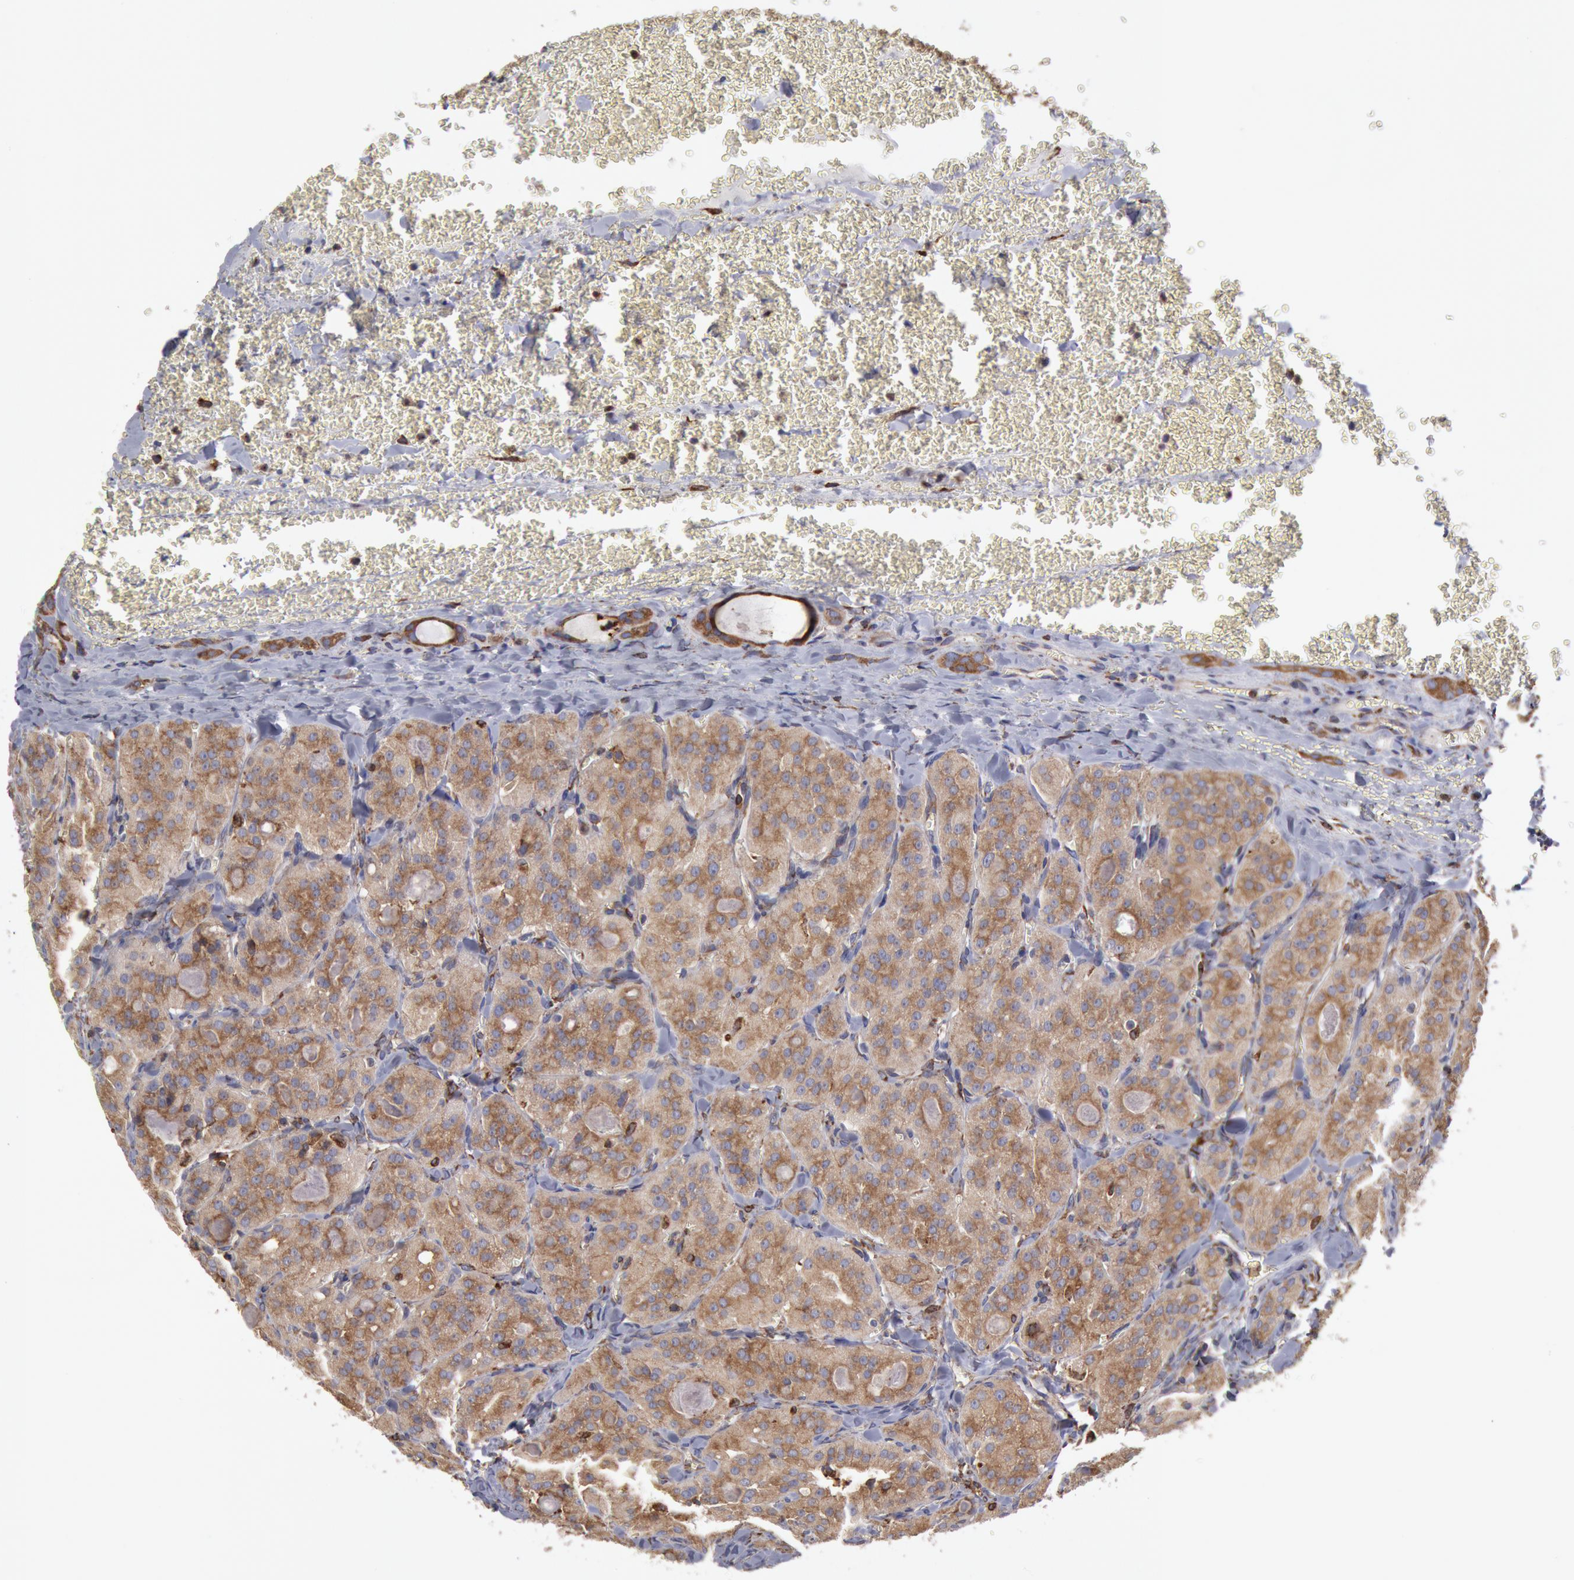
{"staining": {"intensity": "moderate", "quantity": "25%-75%", "location": "cytoplasmic/membranous"}, "tissue": "thyroid cancer", "cell_type": "Tumor cells", "image_type": "cancer", "snomed": [{"axis": "morphology", "description": "Carcinoma, NOS"}, {"axis": "topography", "description": "Thyroid gland"}], "caption": "Brown immunohistochemical staining in human carcinoma (thyroid) shows moderate cytoplasmic/membranous staining in approximately 25%-75% of tumor cells. The protein of interest is stained brown, and the nuclei are stained in blue (DAB IHC with brightfield microscopy, high magnification).", "gene": "ERP44", "patient": {"sex": "male", "age": 76}}